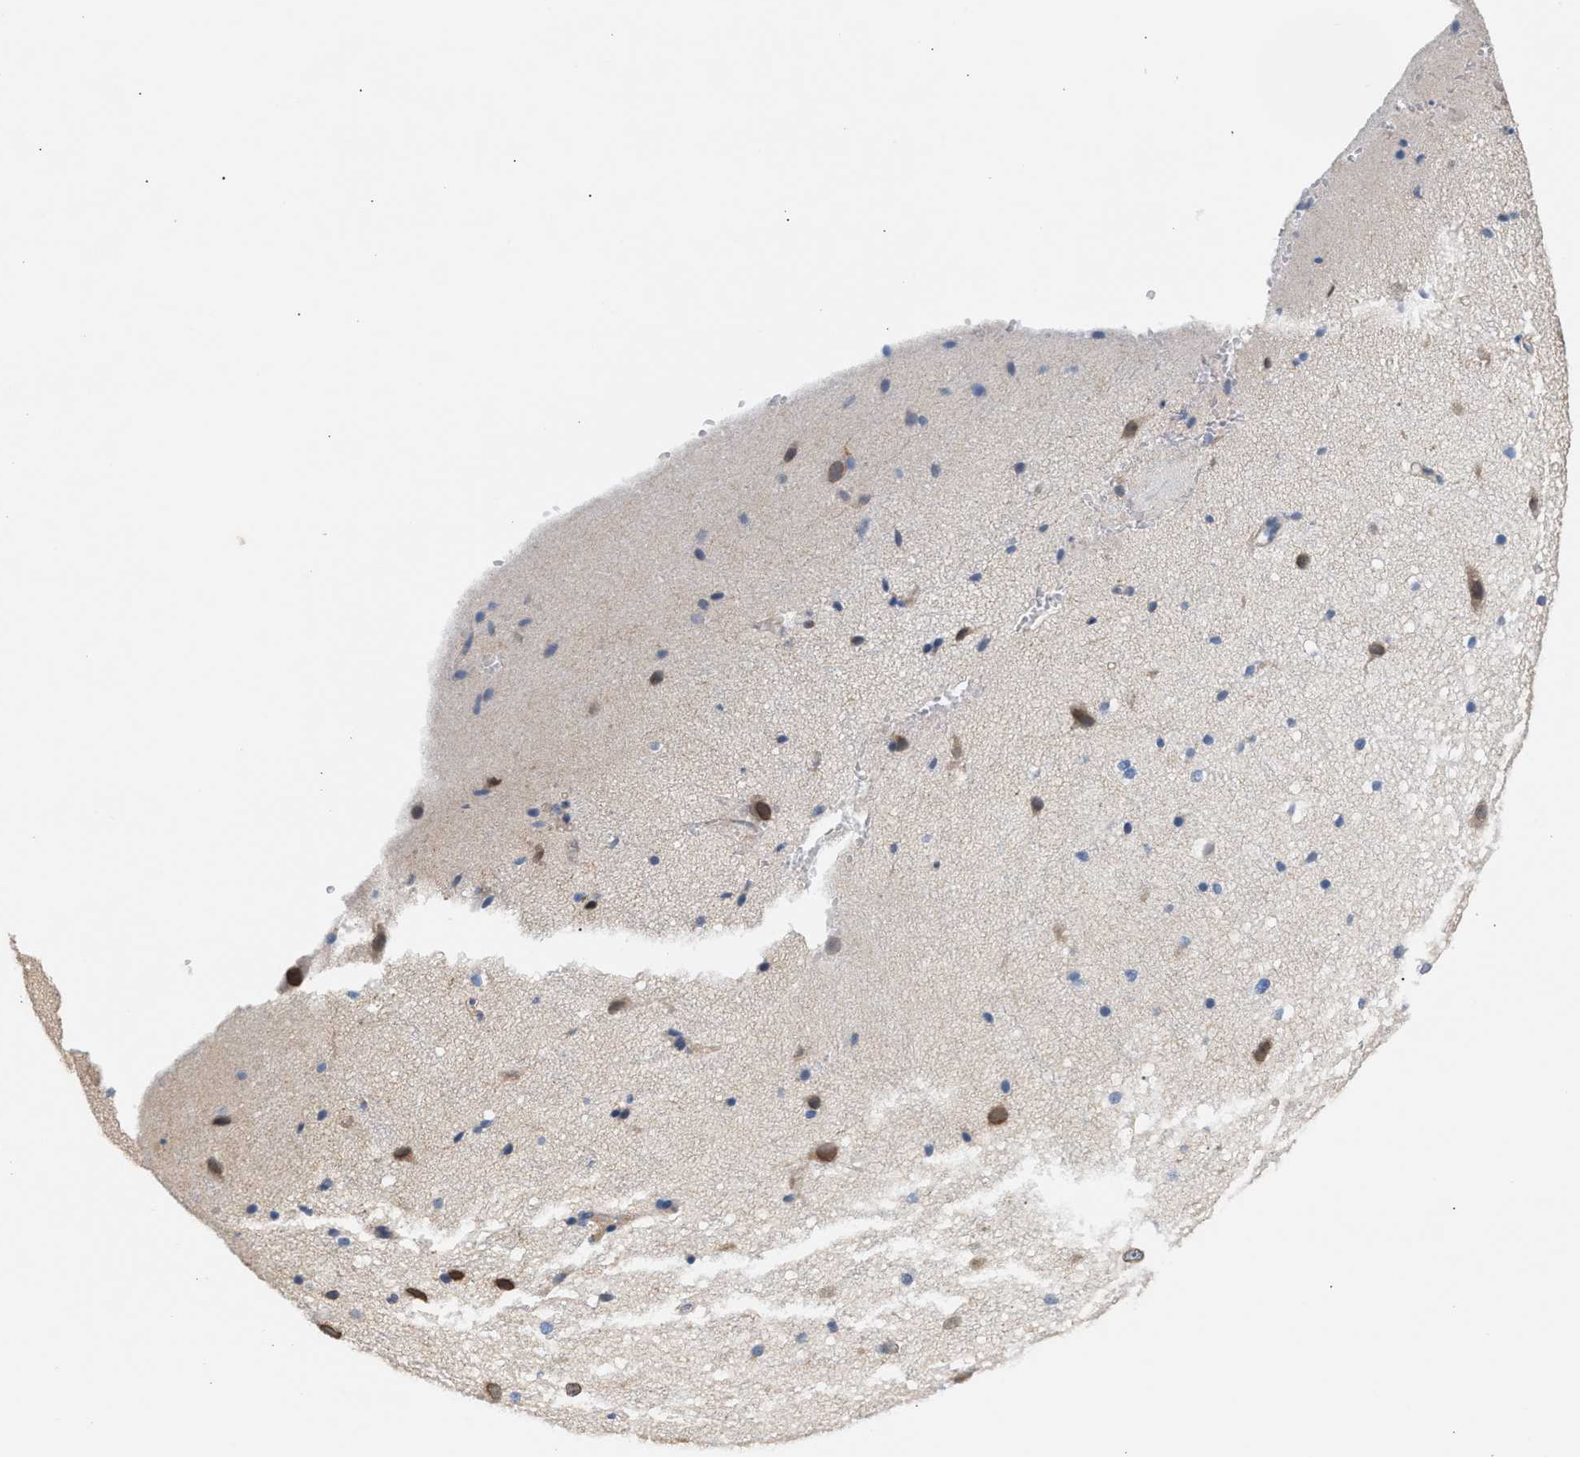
{"staining": {"intensity": "weak", "quantity": "25%-75%", "location": "cytoplasmic/membranous"}, "tissue": "cerebral cortex", "cell_type": "Endothelial cells", "image_type": "normal", "snomed": [{"axis": "morphology", "description": "Normal tissue, NOS"}, {"axis": "morphology", "description": "Developmental malformation"}, {"axis": "topography", "description": "Cerebral cortex"}], "caption": "Benign cerebral cortex was stained to show a protein in brown. There is low levels of weak cytoplasmic/membranous positivity in approximately 25%-75% of endothelial cells. The staining was performed using DAB (3,3'-diaminobenzidine) to visualize the protein expression in brown, while the nuclei were stained in blue with hematoxylin (Magnification: 20x).", "gene": "LRCH1", "patient": {"sex": "female", "age": 30}}